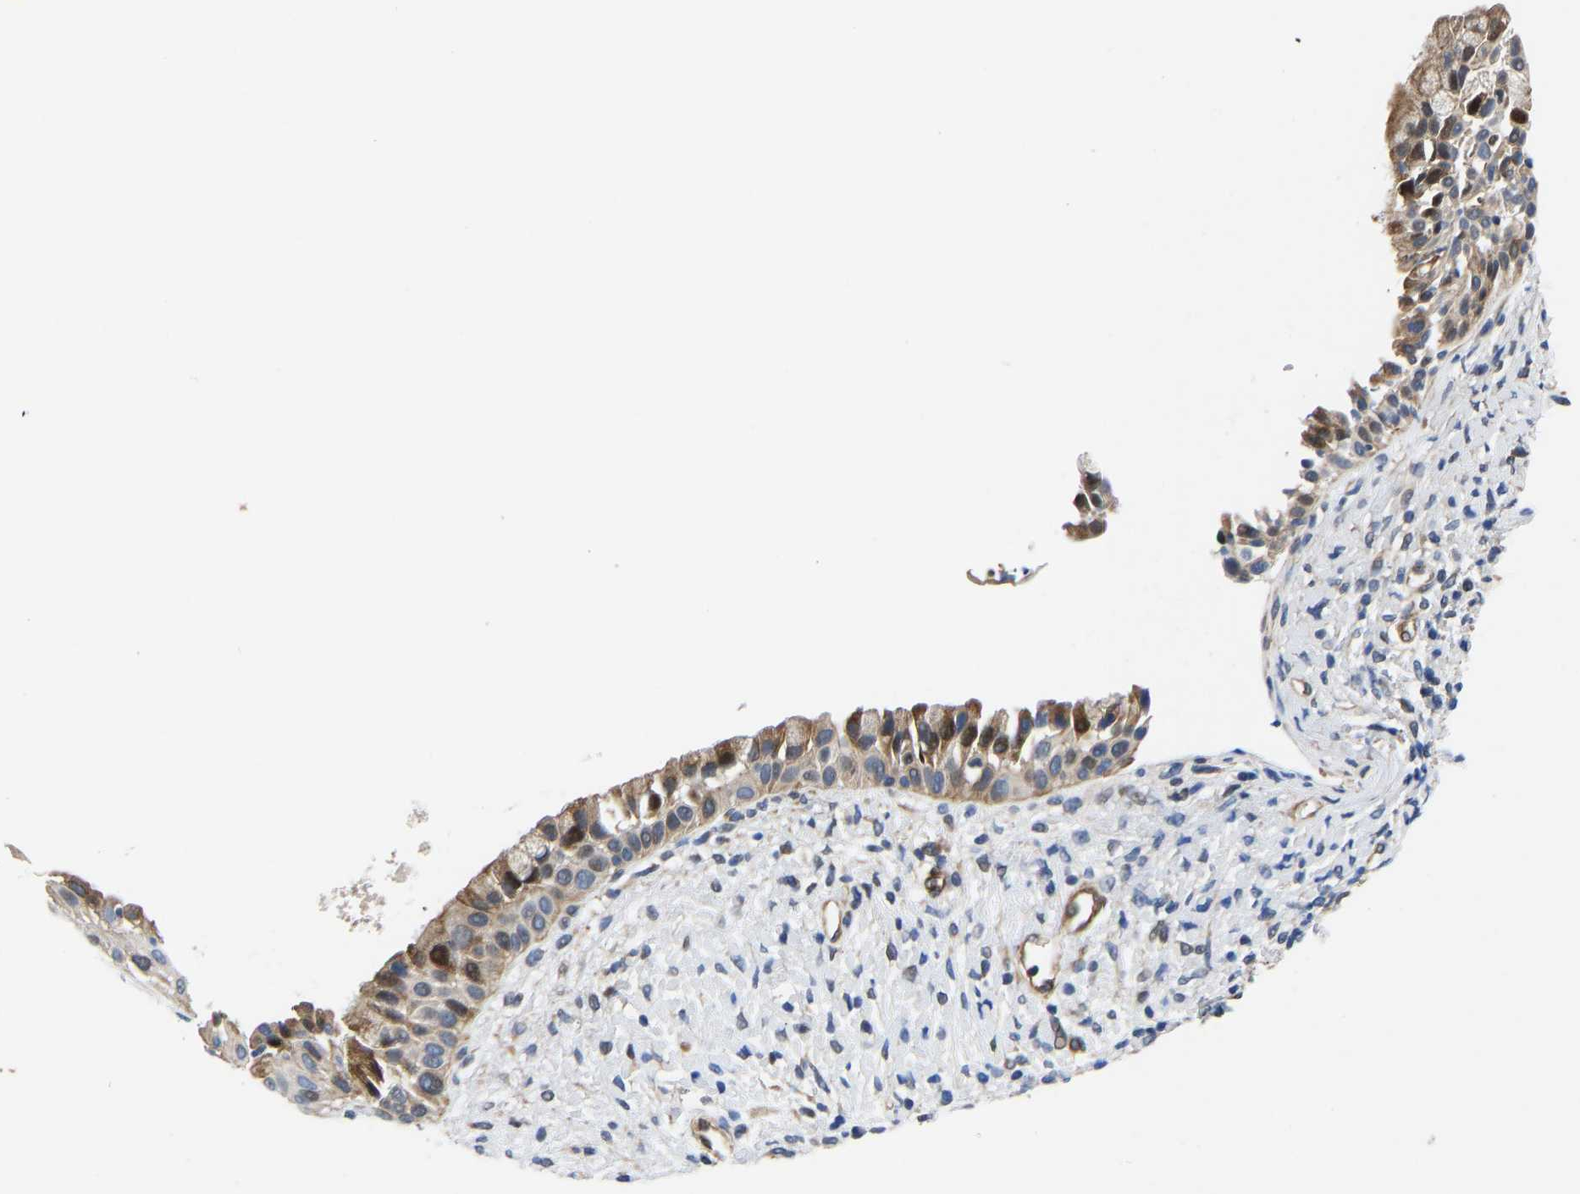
{"staining": {"intensity": "moderate", "quantity": ">75%", "location": "cytoplasmic/membranous"}, "tissue": "nasopharynx", "cell_type": "Respiratory epithelial cells", "image_type": "normal", "snomed": [{"axis": "morphology", "description": "Normal tissue, NOS"}, {"axis": "topography", "description": "Nasopharynx"}], "caption": "About >75% of respiratory epithelial cells in normal human nasopharynx display moderate cytoplasmic/membranous protein staining as visualized by brown immunohistochemical staining.", "gene": "TMEM38B", "patient": {"sex": "male", "age": 22}}